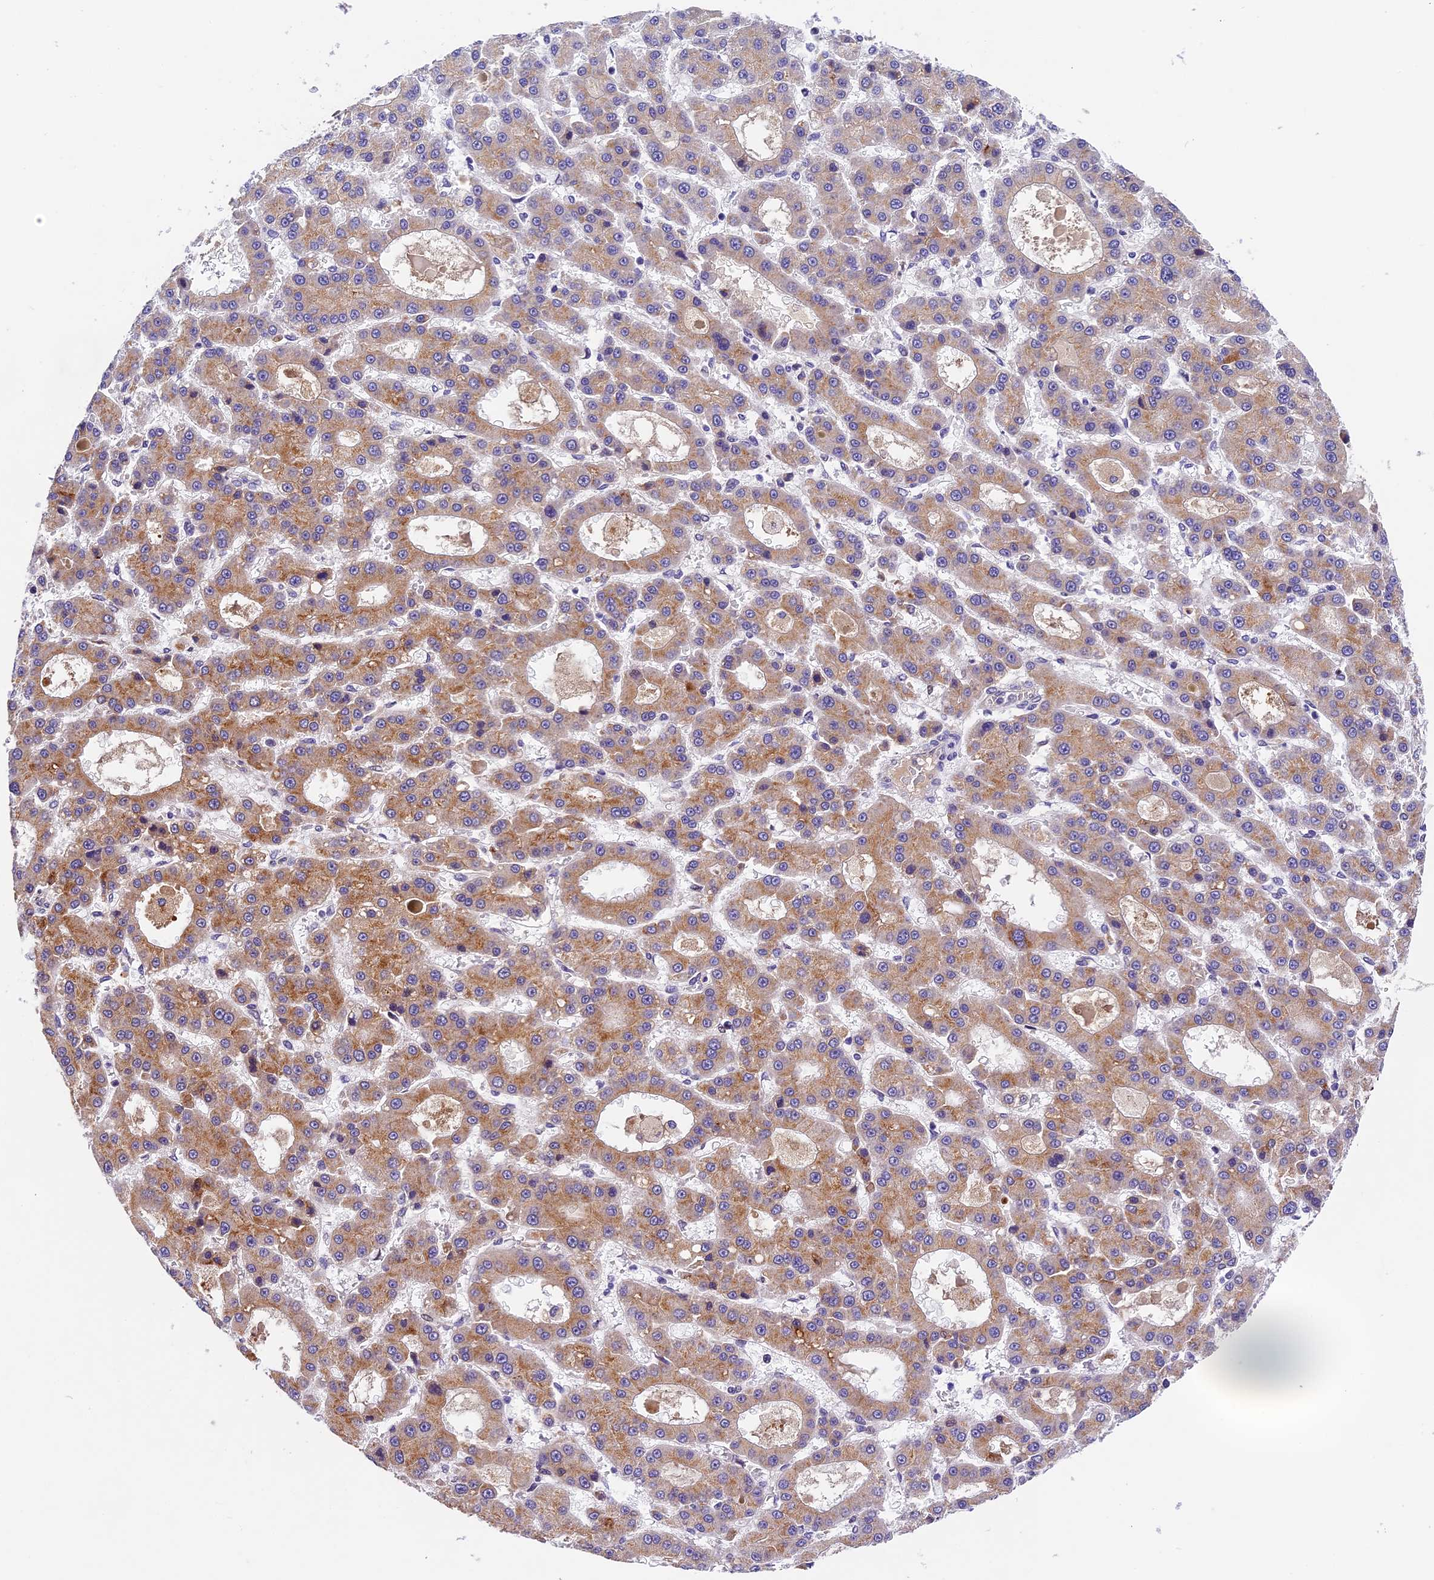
{"staining": {"intensity": "moderate", "quantity": "25%-75%", "location": "cytoplasmic/membranous"}, "tissue": "liver cancer", "cell_type": "Tumor cells", "image_type": "cancer", "snomed": [{"axis": "morphology", "description": "Carcinoma, Hepatocellular, NOS"}, {"axis": "topography", "description": "Liver"}], "caption": "Liver cancer (hepatocellular carcinoma) stained with DAB immunohistochemistry displays medium levels of moderate cytoplasmic/membranous staining in approximately 25%-75% of tumor cells.", "gene": "CCSER1", "patient": {"sex": "male", "age": 70}}